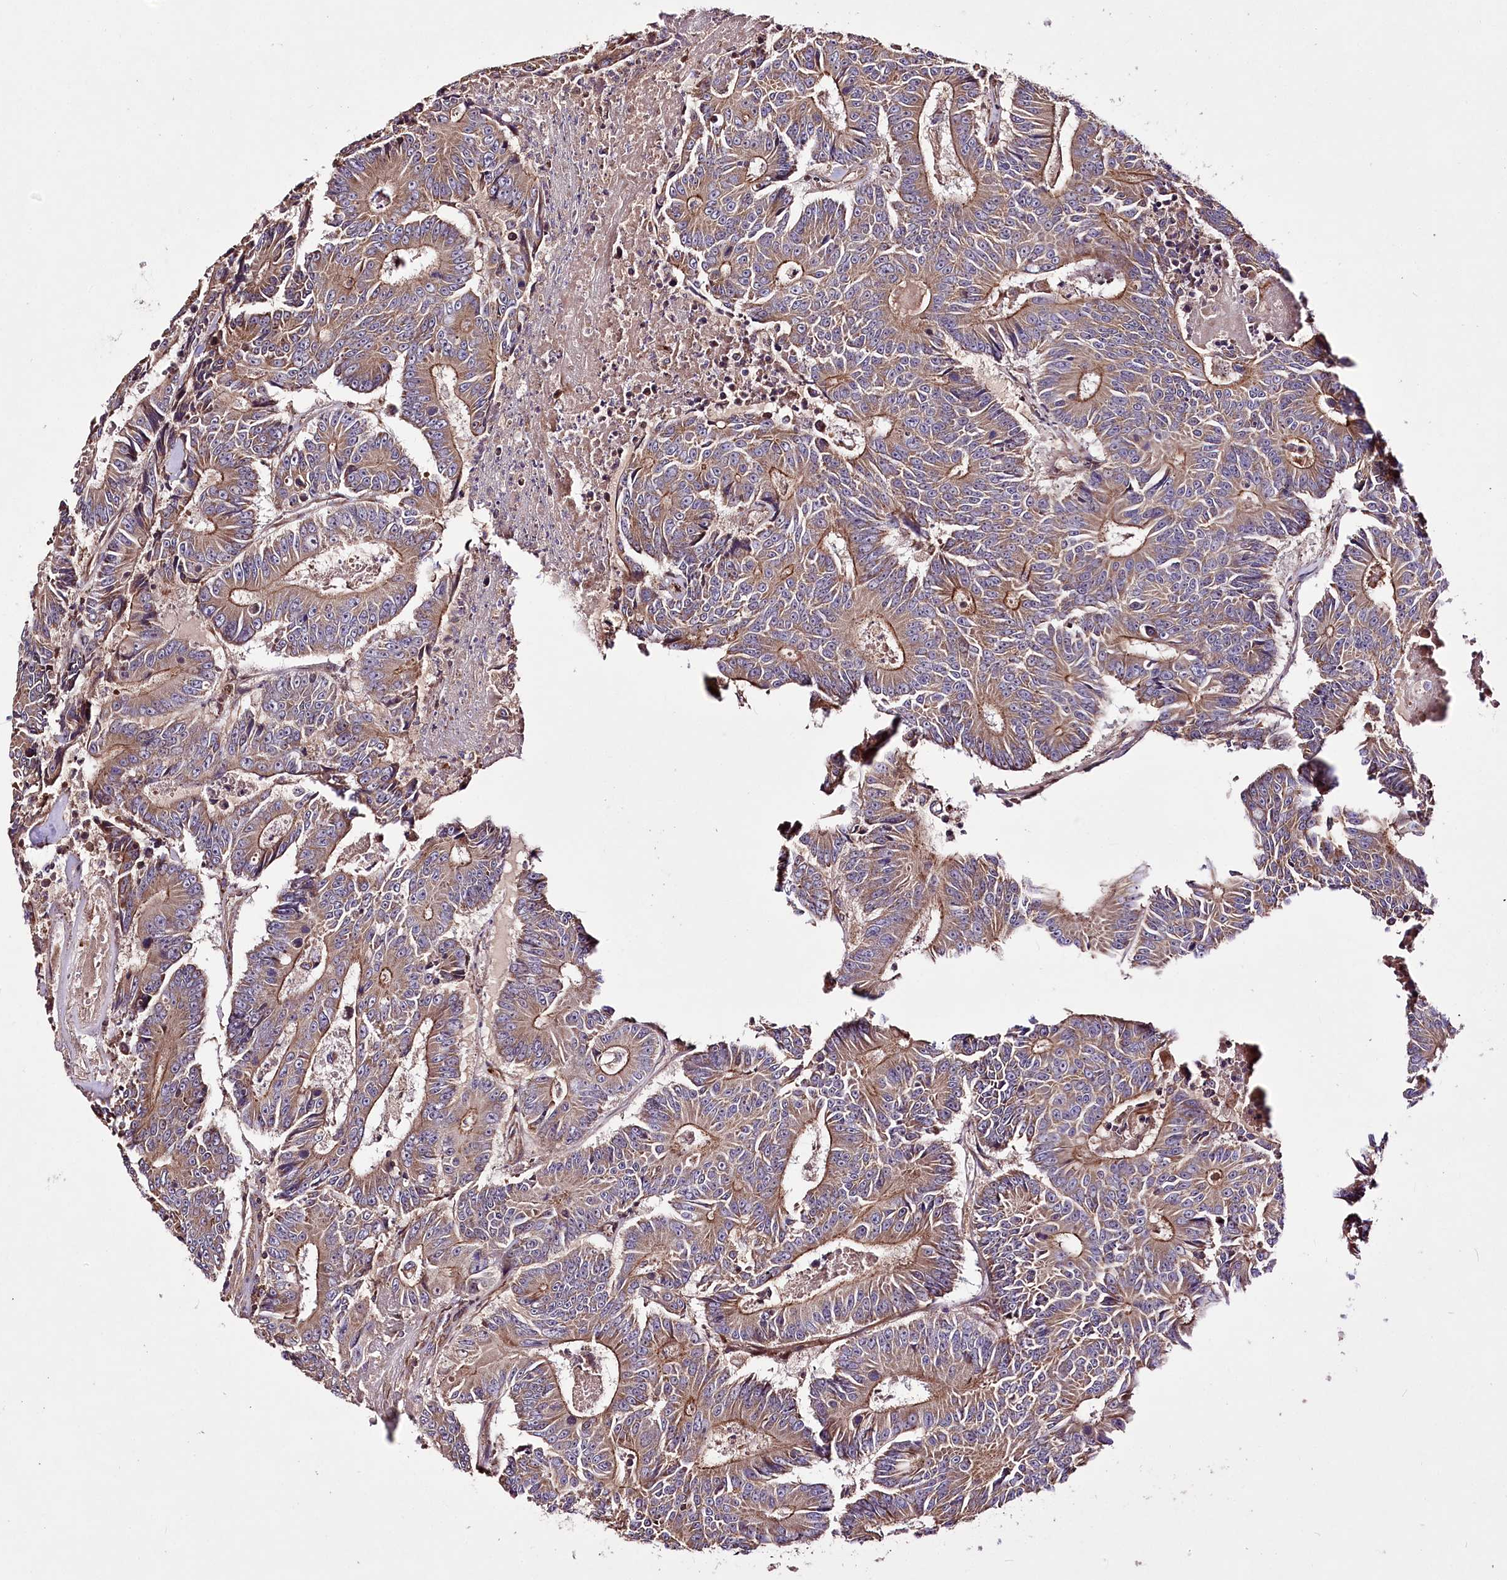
{"staining": {"intensity": "moderate", "quantity": ">75%", "location": "cytoplasmic/membranous"}, "tissue": "colorectal cancer", "cell_type": "Tumor cells", "image_type": "cancer", "snomed": [{"axis": "morphology", "description": "Adenocarcinoma, NOS"}, {"axis": "topography", "description": "Colon"}], "caption": "An IHC micrograph of neoplastic tissue is shown. Protein staining in brown highlights moderate cytoplasmic/membranous positivity in colorectal cancer within tumor cells.", "gene": "WWC1", "patient": {"sex": "male", "age": 83}}